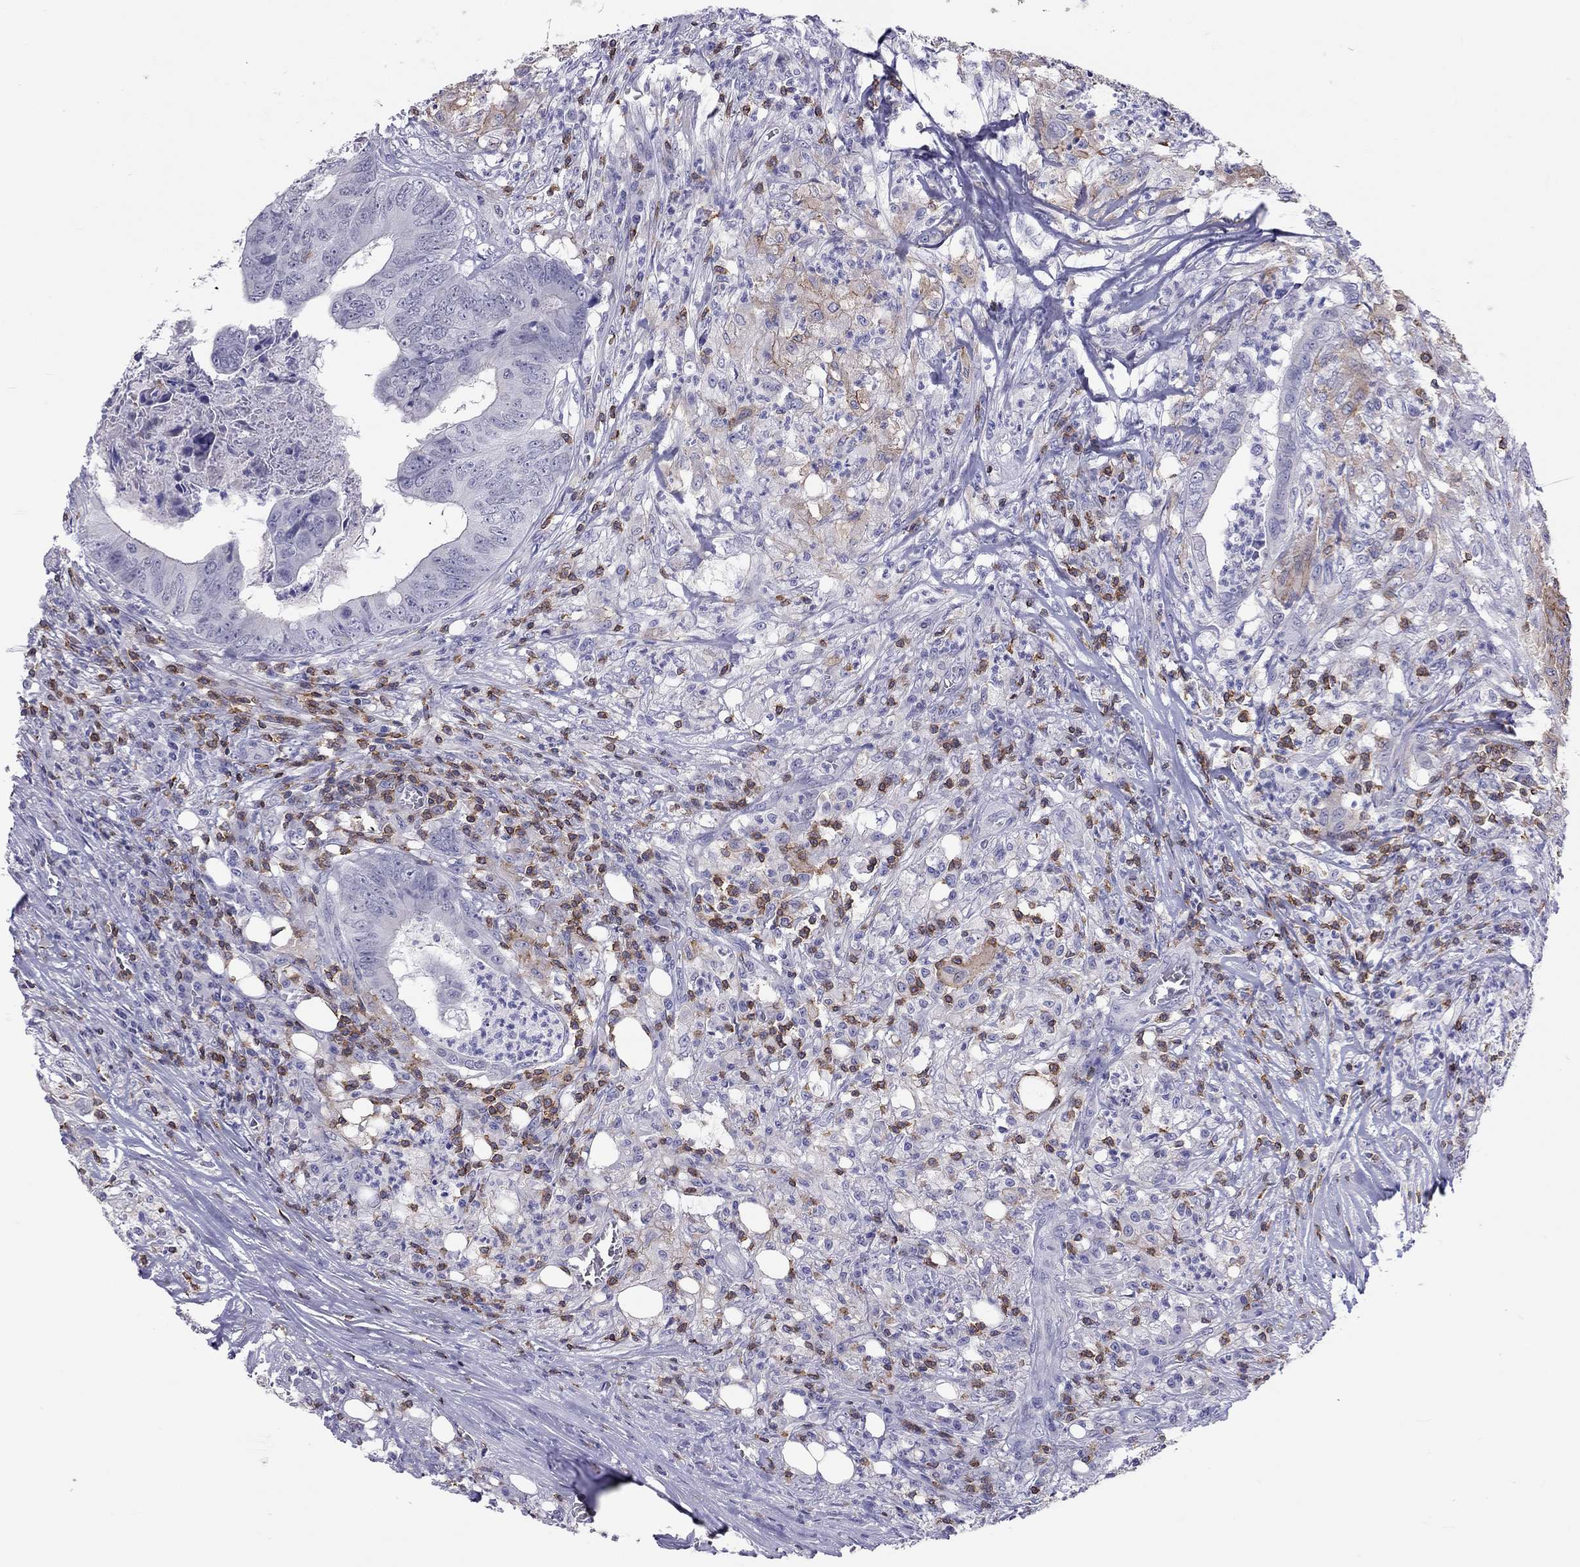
{"staining": {"intensity": "negative", "quantity": "none", "location": "none"}, "tissue": "colorectal cancer", "cell_type": "Tumor cells", "image_type": "cancer", "snomed": [{"axis": "morphology", "description": "Adenocarcinoma, NOS"}, {"axis": "topography", "description": "Colon"}], "caption": "DAB immunohistochemical staining of colorectal cancer exhibits no significant positivity in tumor cells. (Stains: DAB IHC with hematoxylin counter stain, Microscopy: brightfield microscopy at high magnification).", "gene": "MND1", "patient": {"sex": "male", "age": 84}}